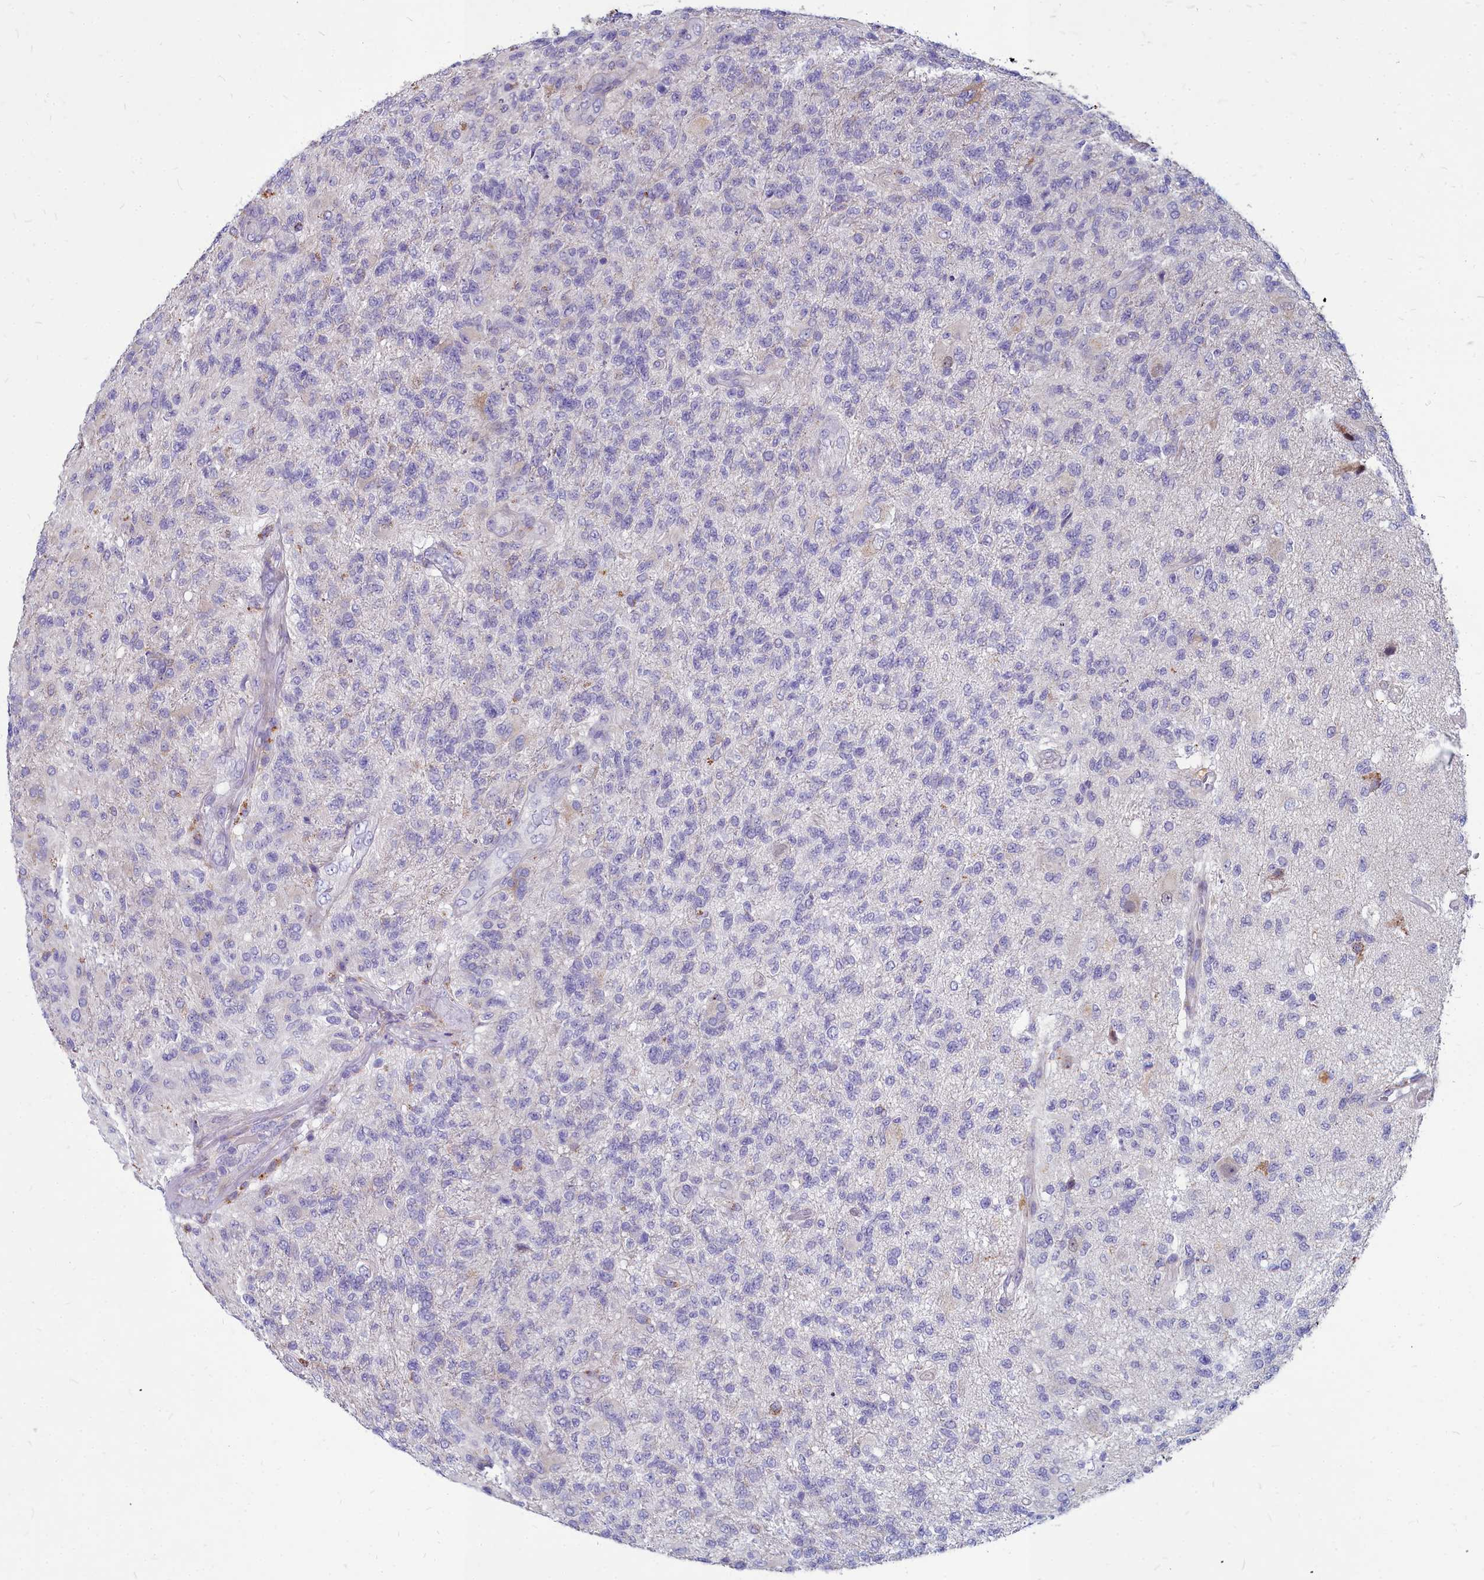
{"staining": {"intensity": "negative", "quantity": "none", "location": "none"}, "tissue": "glioma", "cell_type": "Tumor cells", "image_type": "cancer", "snomed": [{"axis": "morphology", "description": "Glioma, malignant, High grade"}, {"axis": "topography", "description": "Brain"}], "caption": "This micrograph is of glioma stained with immunohistochemistry (IHC) to label a protein in brown with the nuclei are counter-stained blue. There is no positivity in tumor cells. The staining was performed using DAB to visualize the protein expression in brown, while the nuclei were stained in blue with hematoxylin (Magnification: 20x).", "gene": "SMPD4", "patient": {"sex": "male", "age": 56}}